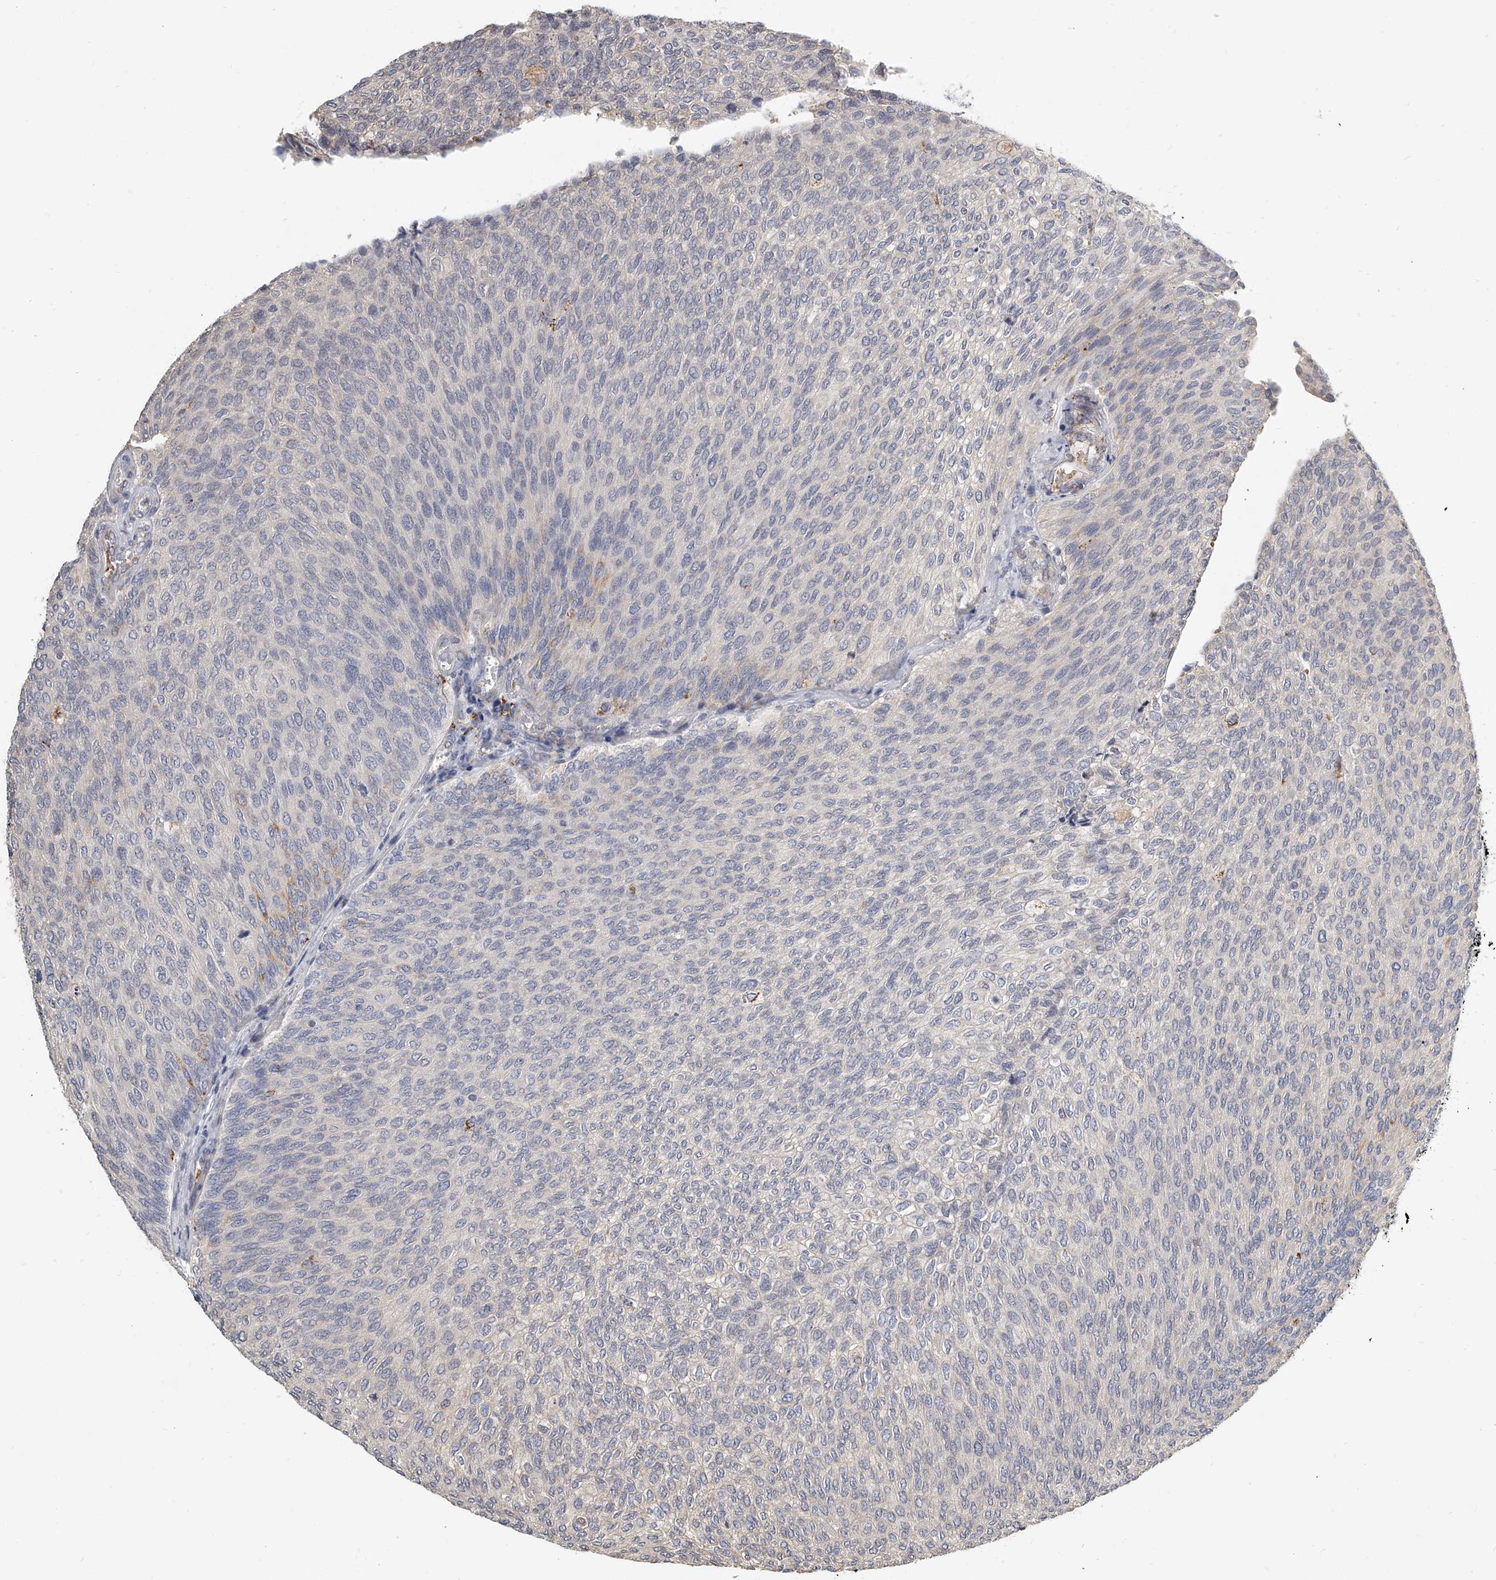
{"staining": {"intensity": "negative", "quantity": "none", "location": "none"}, "tissue": "urothelial cancer", "cell_type": "Tumor cells", "image_type": "cancer", "snomed": [{"axis": "morphology", "description": "Urothelial carcinoma, Low grade"}, {"axis": "topography", "description": "Urinary bladder"}], "caption": "DAB (3,3'-diaminobenzidine) immunohistochemical staining of urothelial carcinoma (low-grade) reveals no significant staining in tumor cells.", "gene": "KLHL7", "patient": {"sex": "female", "age": 79}}